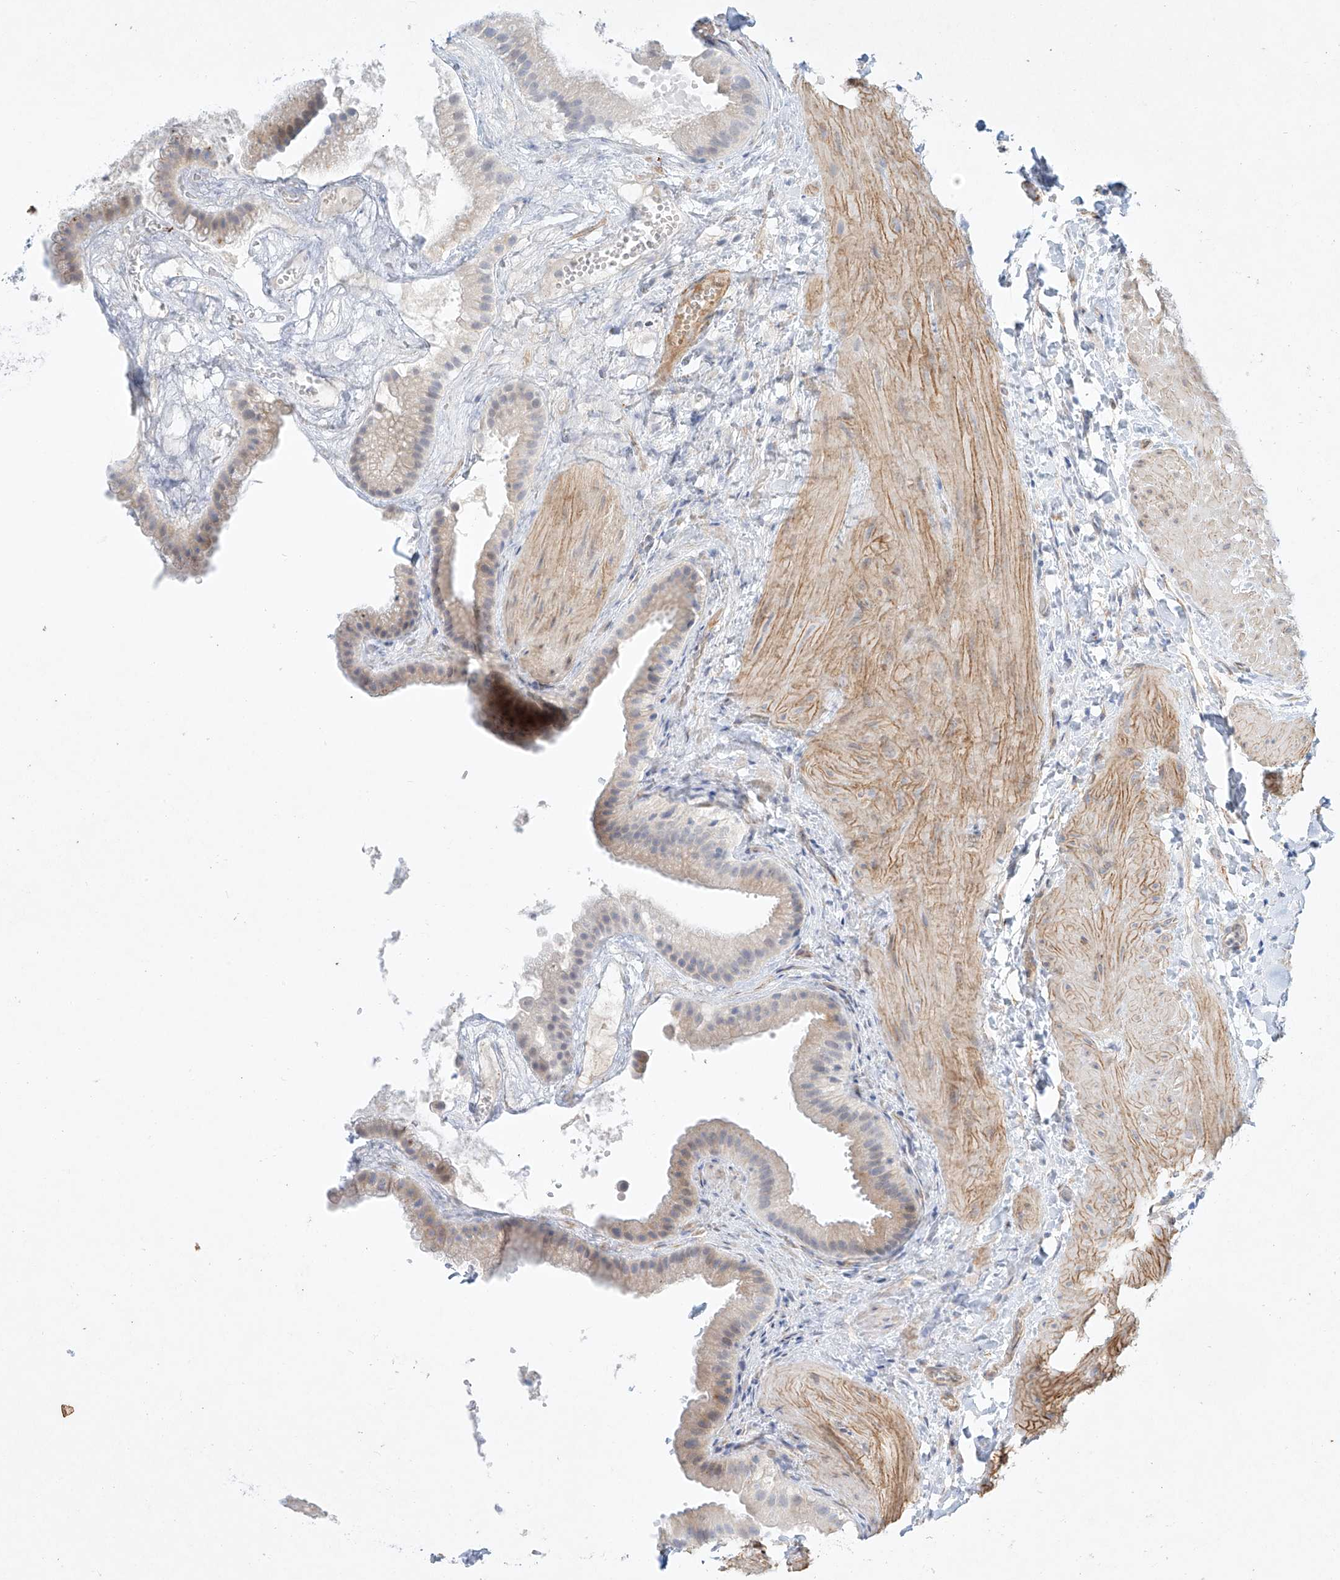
{"staining": {"intensity": "negative", "quantity": "none", "location": "none"}, "tissue": "gallbladder", "cell_type": "Glandular cells", "image_type": "normal", "snomed": [{"axis": "morphology", "description": "Normal tissue, NOS"}, {"axis": "topography", "description": "Gallbladder"}], "caption": "The IHC histopathology image has no significant positivity in glandular cells of gallbladder. (Brightfield microscopy of DAB (3,3'-diaminobenzidine) immunohistochemistry at high magnification).", "gene": "REEP2", "patient": {"sex": "male", "age": 55}}